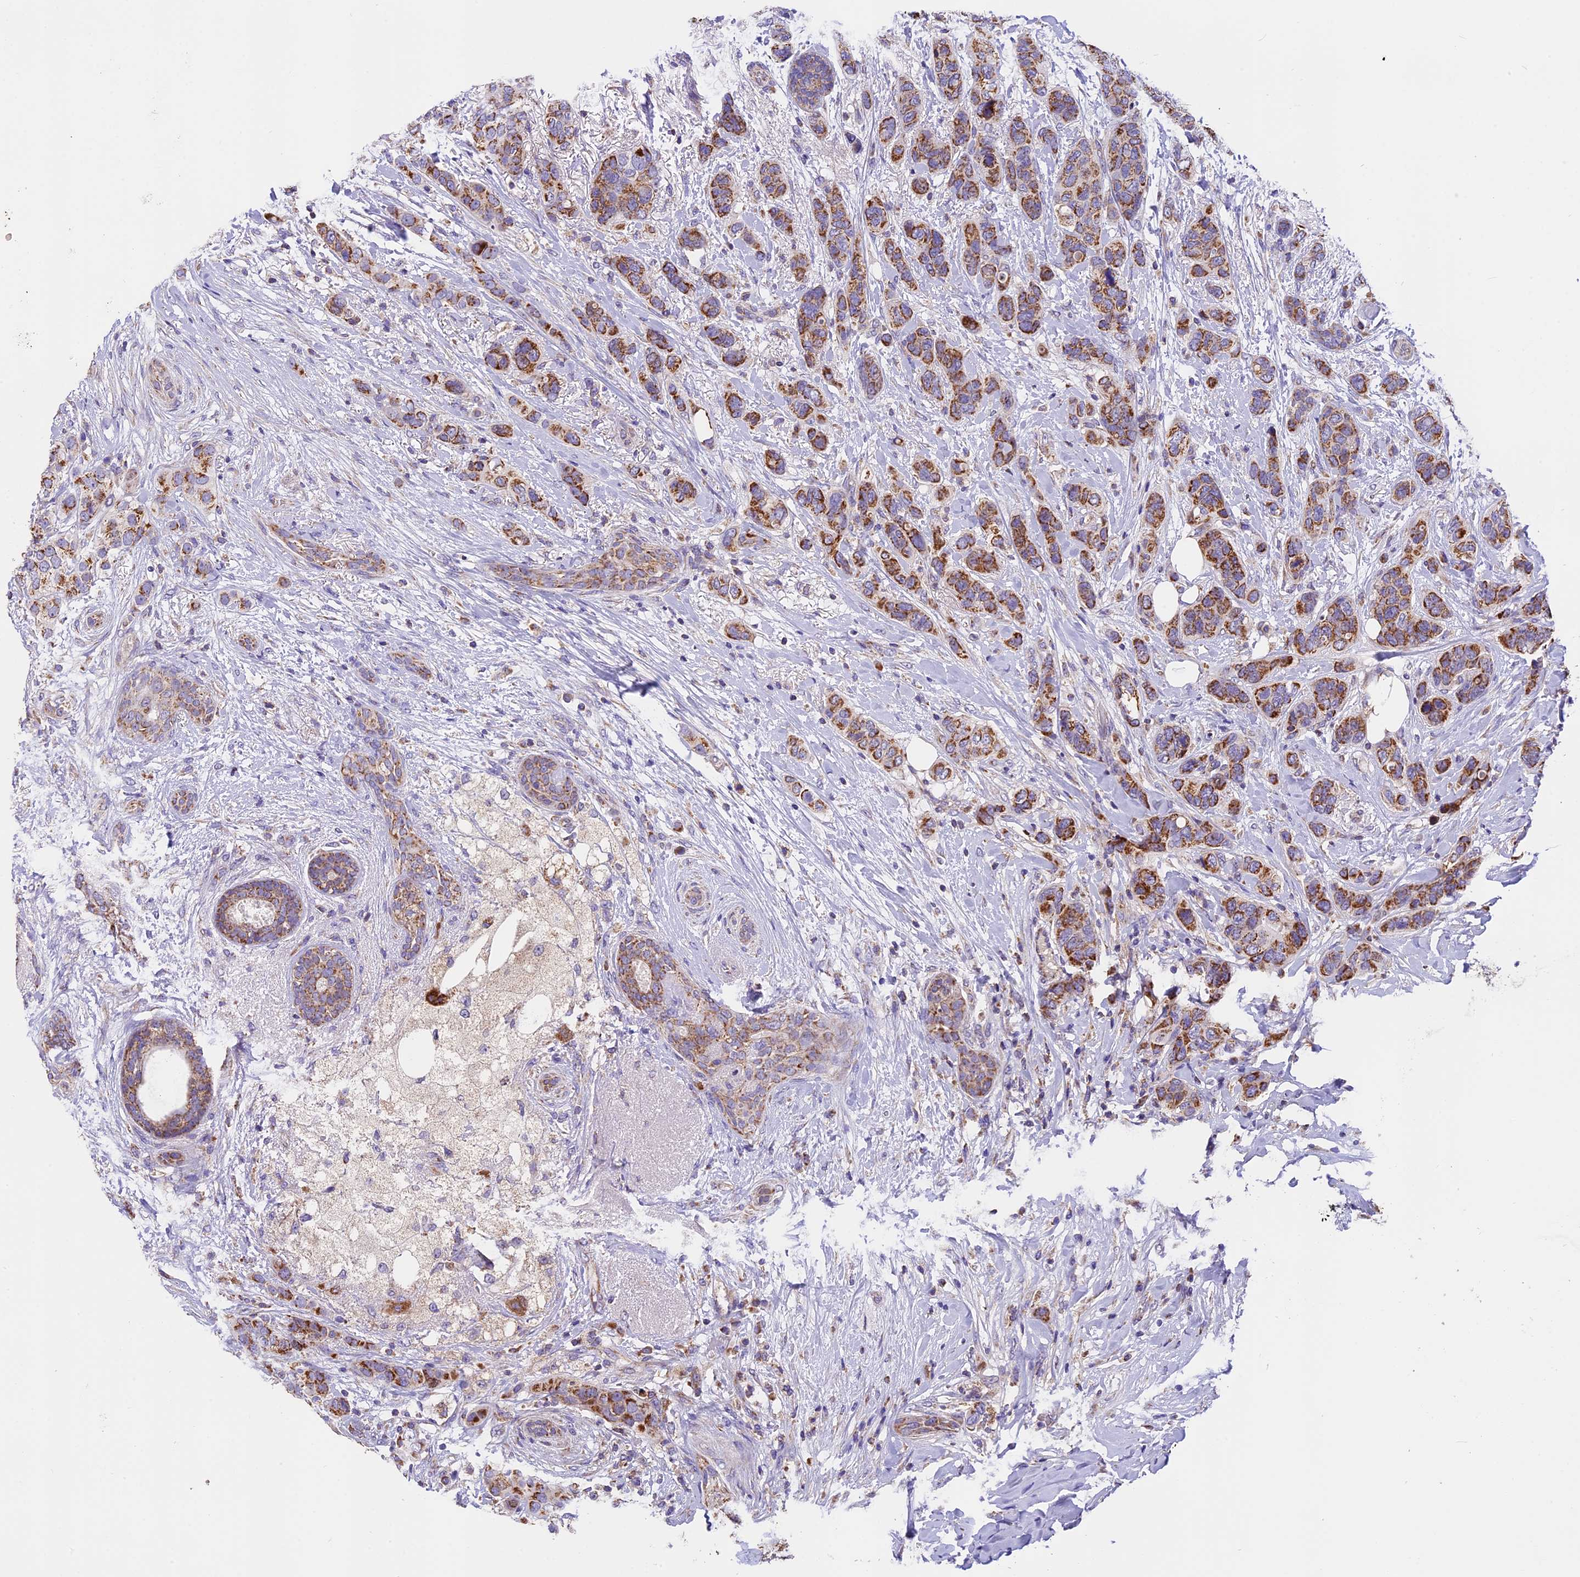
{"staining": {"intensity": "moderate", "quantity": ">75%", "location": "cytoplasmic/membranous"}, "tissue": "breast cancer", "cell_type": "Tumor cells", "image_type": "cancer", "snomed": [{"axis": "morphology", "description": "Lobular carcinoma"}, {"axis": "topography", "description": "Breast"}], "caption": "A micrograph of lobular carcinoma (breast) stained for a protein reveals moderate cytoplasmic/membranous brown staining in tumor cells.", "gene": "MGME1", "patient": {"sex": "female", "age": 51}}